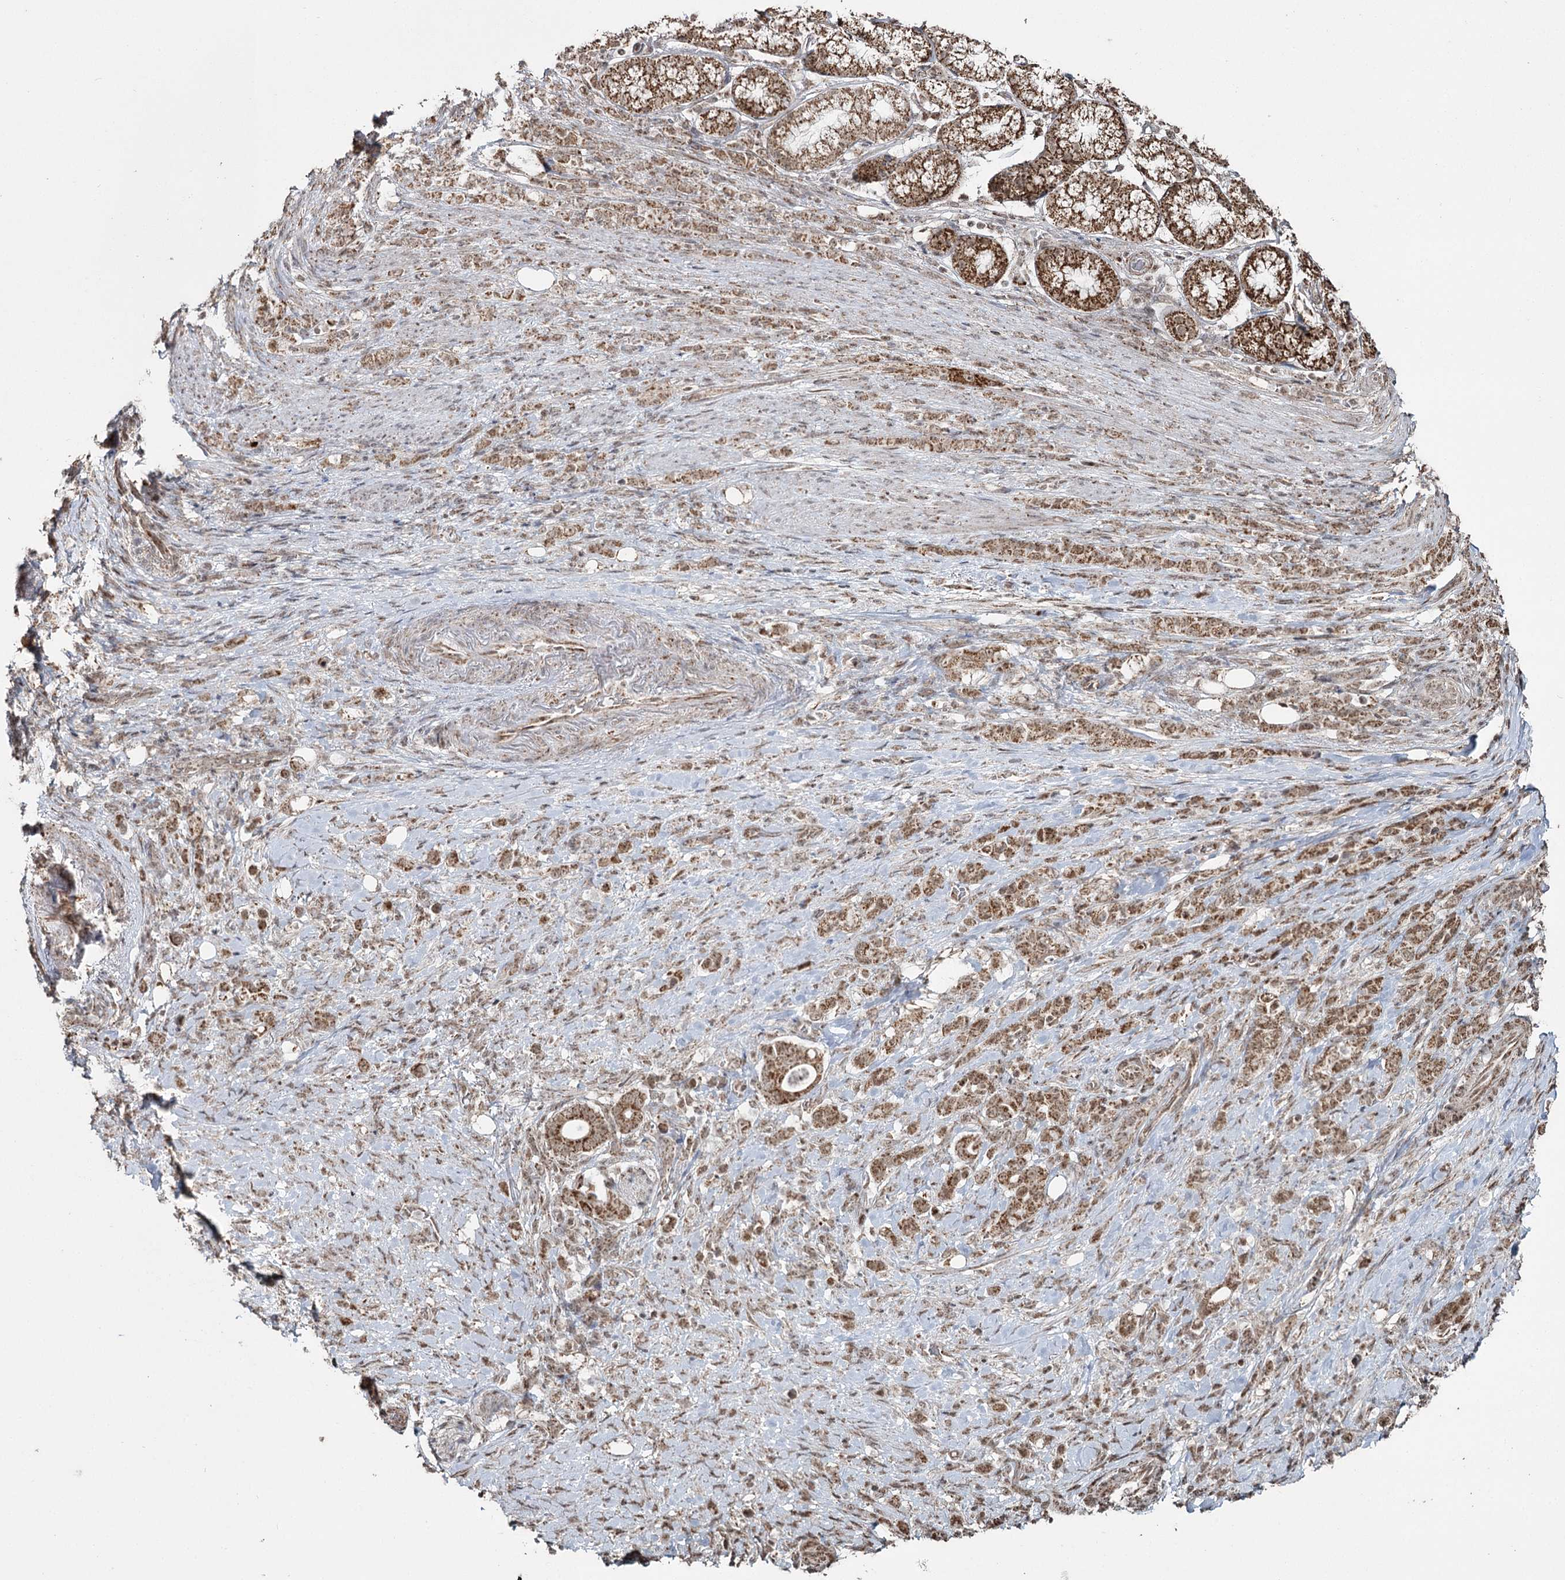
{"staining": {"intensity": "moderate", "quantity": ">75%", "location": "cytoplasmic/membranous,nuclear"}, "tissue": "stomach cancer", "cell_type": "Tumor cells", "image_type": "cancer", "snomed": [{"axis": "morphology", "description": "Adenocarcinoma, NOS"}, {"axis": "topography", "description": "Stomach"}], "caption": "A high-resolution histopathology image shows immunohistochemistry staining of stomach adenocarcinoma, which demonstrates moderate cytoplasmic/membranous and nuclear positivity in about >75% of tumor cells.", "gene": "PDHX", "patient": {"sex": "female", "age": 79}}